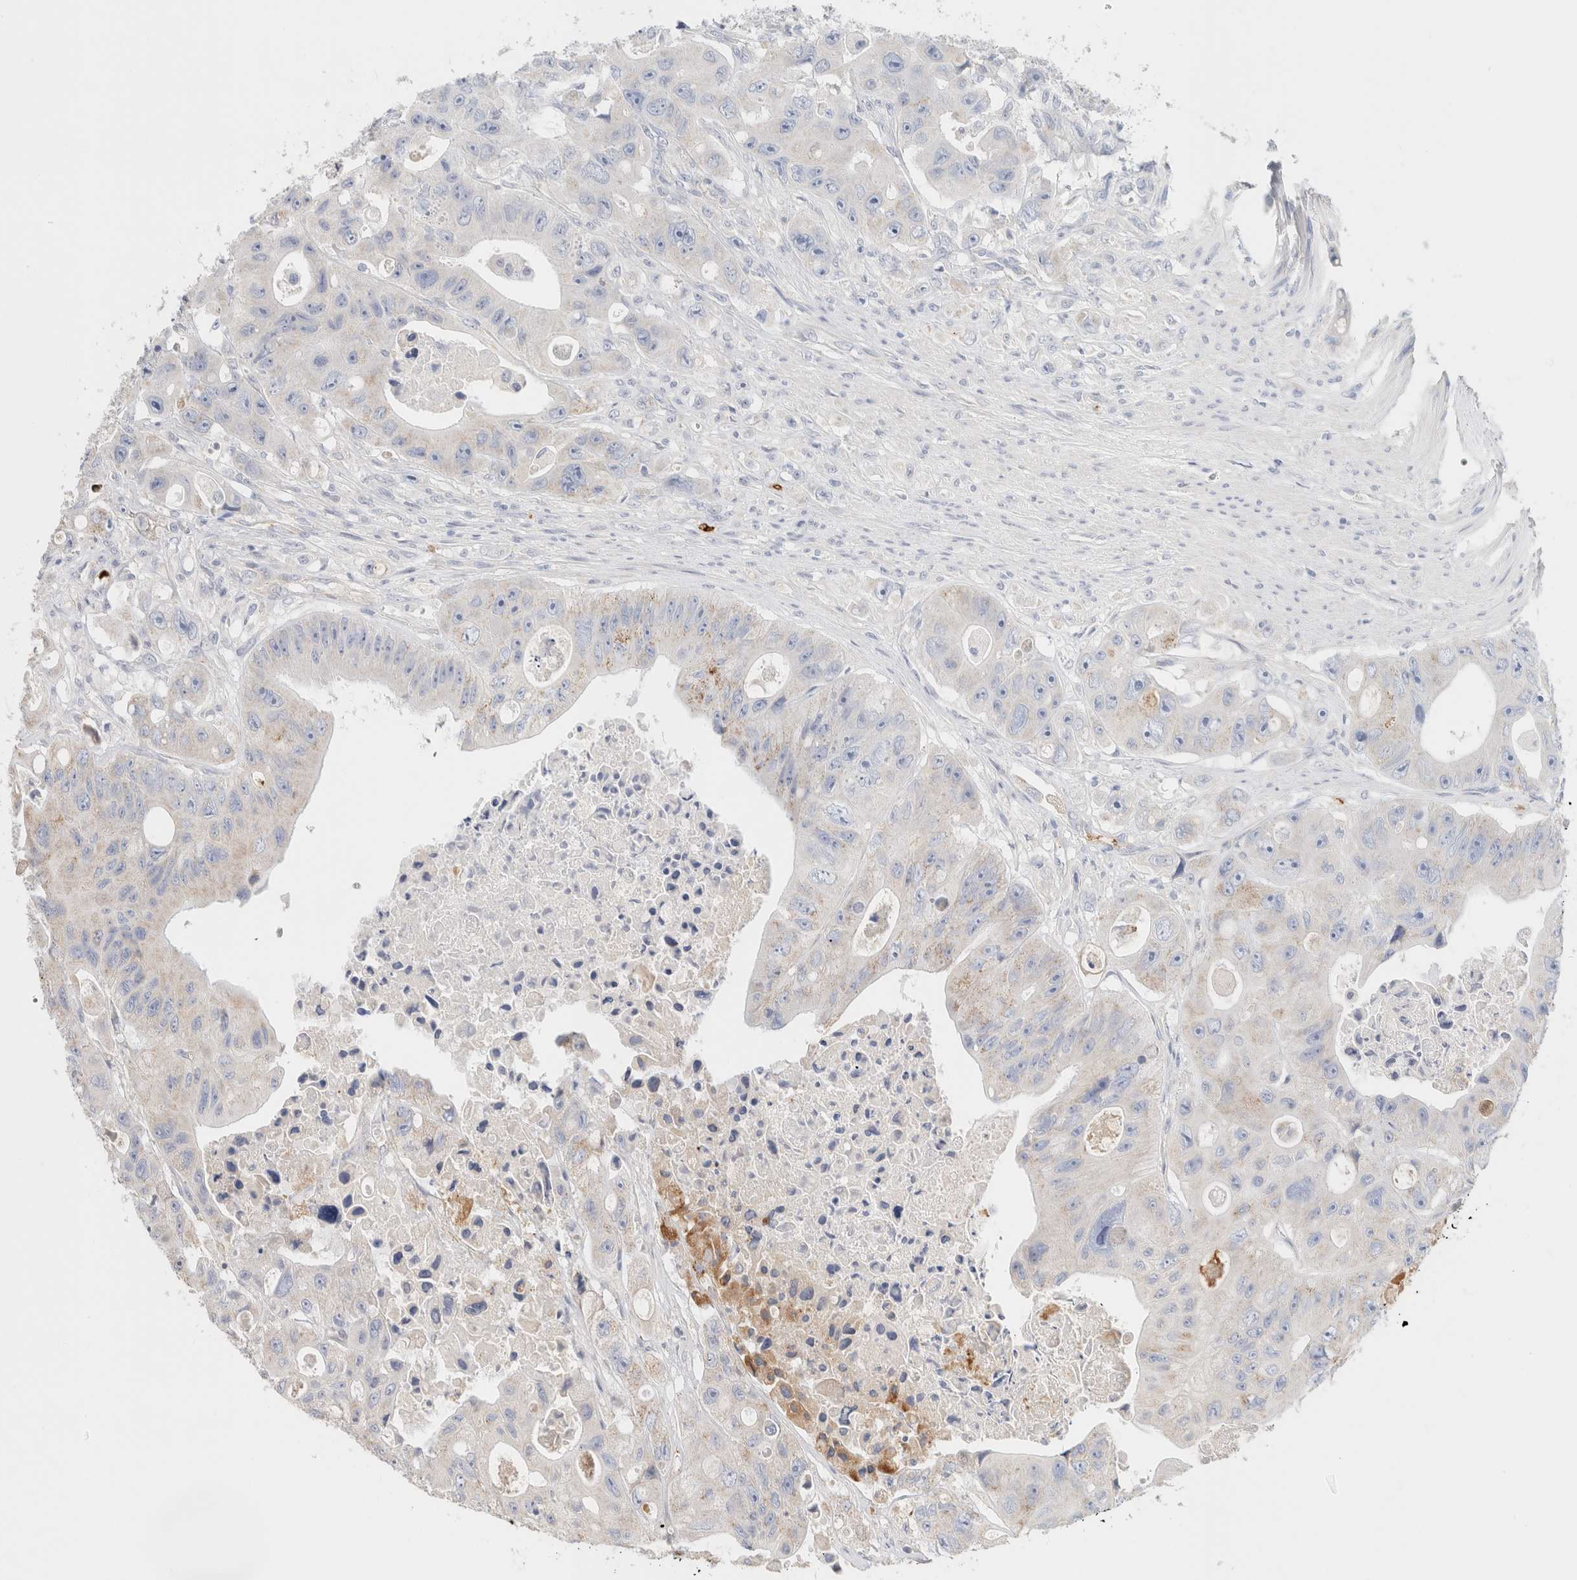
{"staining": {"intensity": "weak", "quantity": "<25%", "location": "cytoplasmic/membranous"}, "tissue": "colorectal cancer", "cell_type": "Tumor cells", "image_type": "cancer", "snomed": [{"axis": "morphology", "description": "Adenocarcinoma, NOS"}, {"axis": "topography", "description": "Colon"}], "caption": "Protein analysis of colorectal cancer exhibits no significant expression in tumor cells.", "gene": "PROS1", "patient": {"sex": "female", "age": 46}}